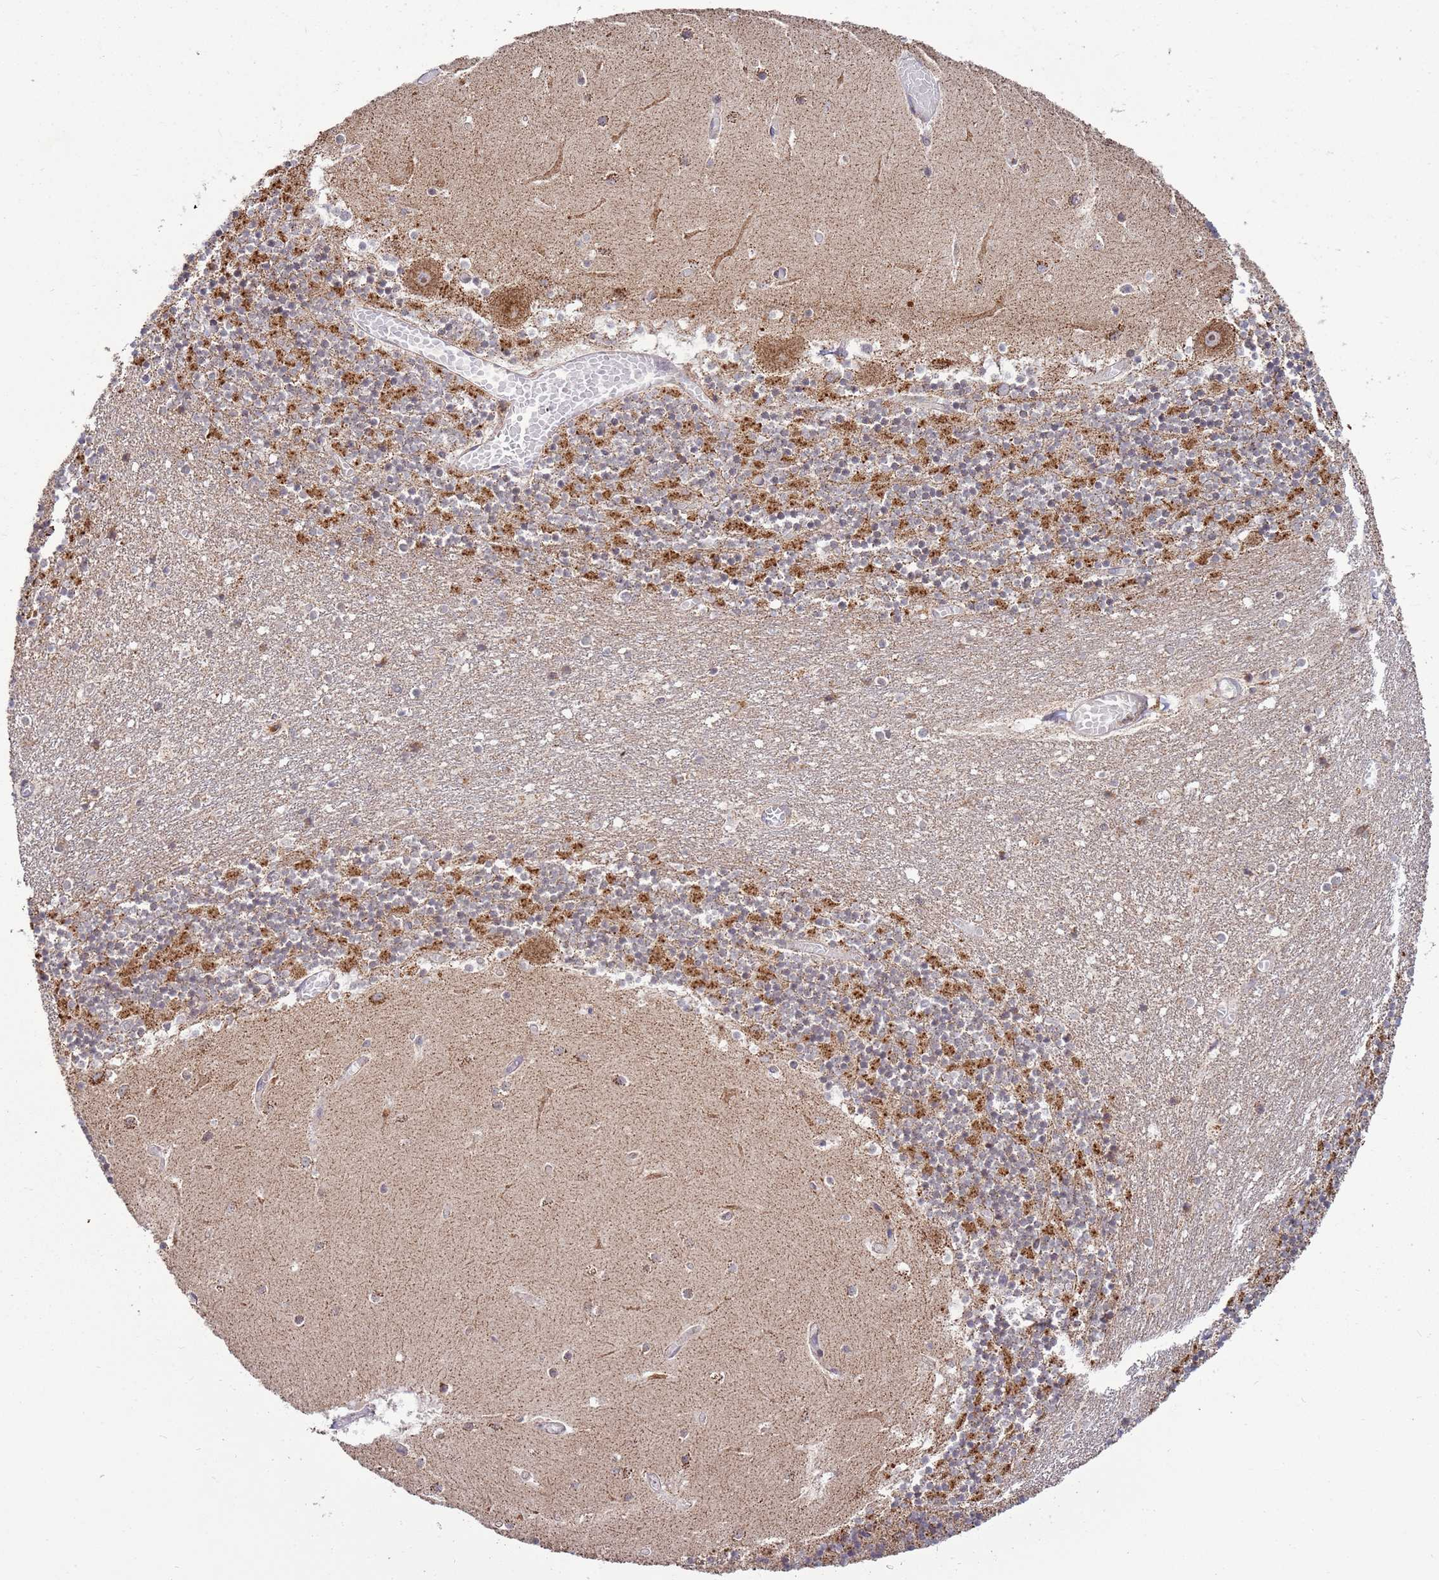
{"staining": {"intensity": "strong", "quantity": "25%-75%", "location": "cytoplasmic/membranous"}, "tissue": "cerebellum", "cell_type": "Cells in granular layer", "image_type": "normal", "snomed": [{"axis": "morphology", "description": "Normal tissue, NOS"}, {"axis": "topography", "description": "Cerebellum"}], "caption": "This micrograph reveals immunohistochemistry staining of normal human cerebellum, with high strong cytoplasmic/membranous staining in about 25%-75% of cells in granular layer.", "gene": "RCOR2", "patient": {"sex": "female", "age": 28}}